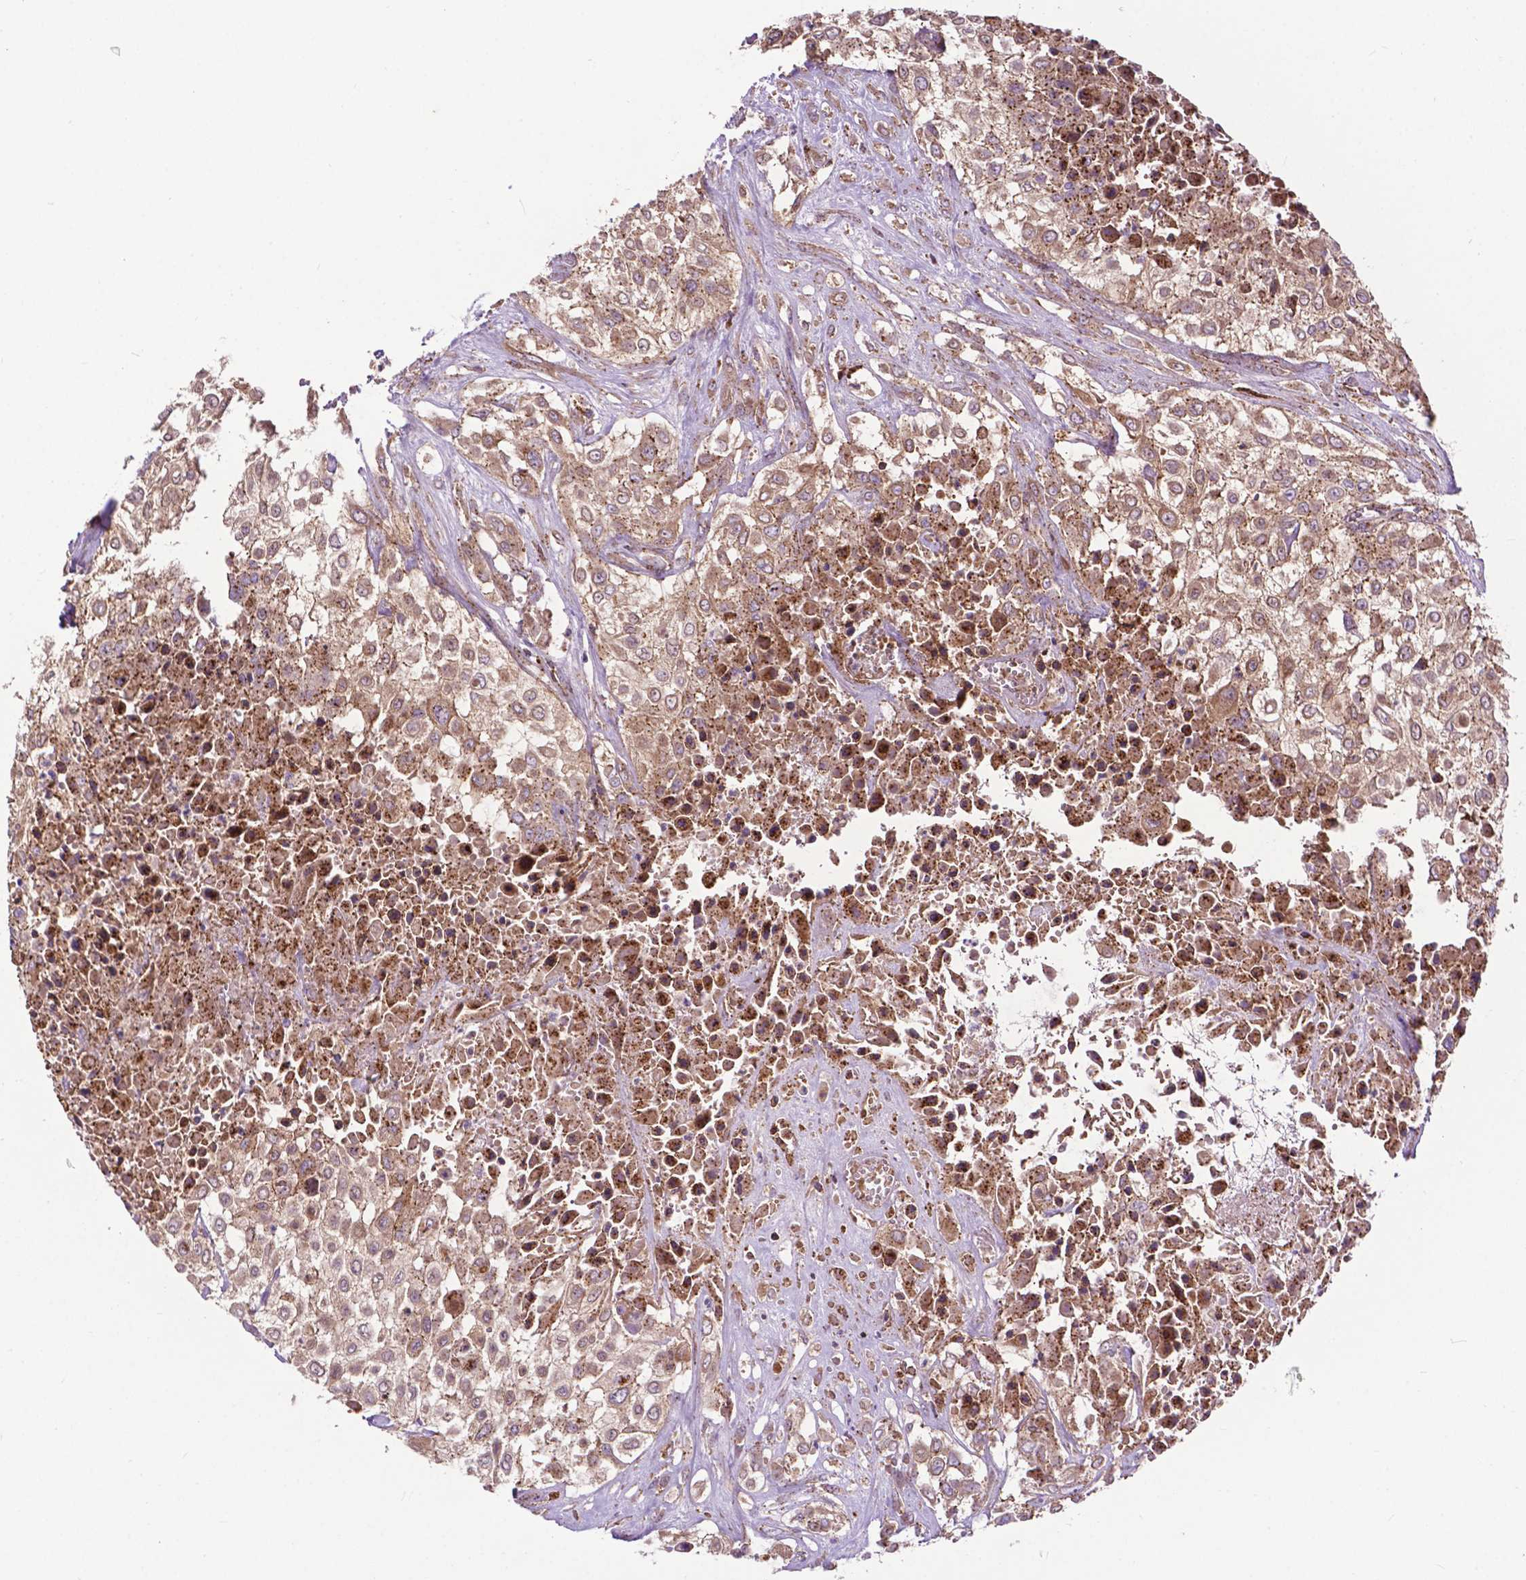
{"staining": {"intensity": "weak", "quantity": ">75%", "location": "cytoplasmic/membranous"}, "tissue": "urothelial cancer", "cell_type": "Tumor cells", "image_type": "cancer", "snomed": [{"axis": "morphology", "description": "Urothelial carcinoma, High grade"}, {"axis": "topography", "description": "Urinary bladder"}], "caption": "High-magnification brightfield microscopy of urothelial carcinoma (high-grade) stained with DAB (brown) and counterstained with hematoxylin (blue). tumor cells exhibit weak cytoplasmic/membranous expression is present in approximately>75% of cells.", "gene": "CHMP4A", "patient": {"sex": "male", "age": 57}}